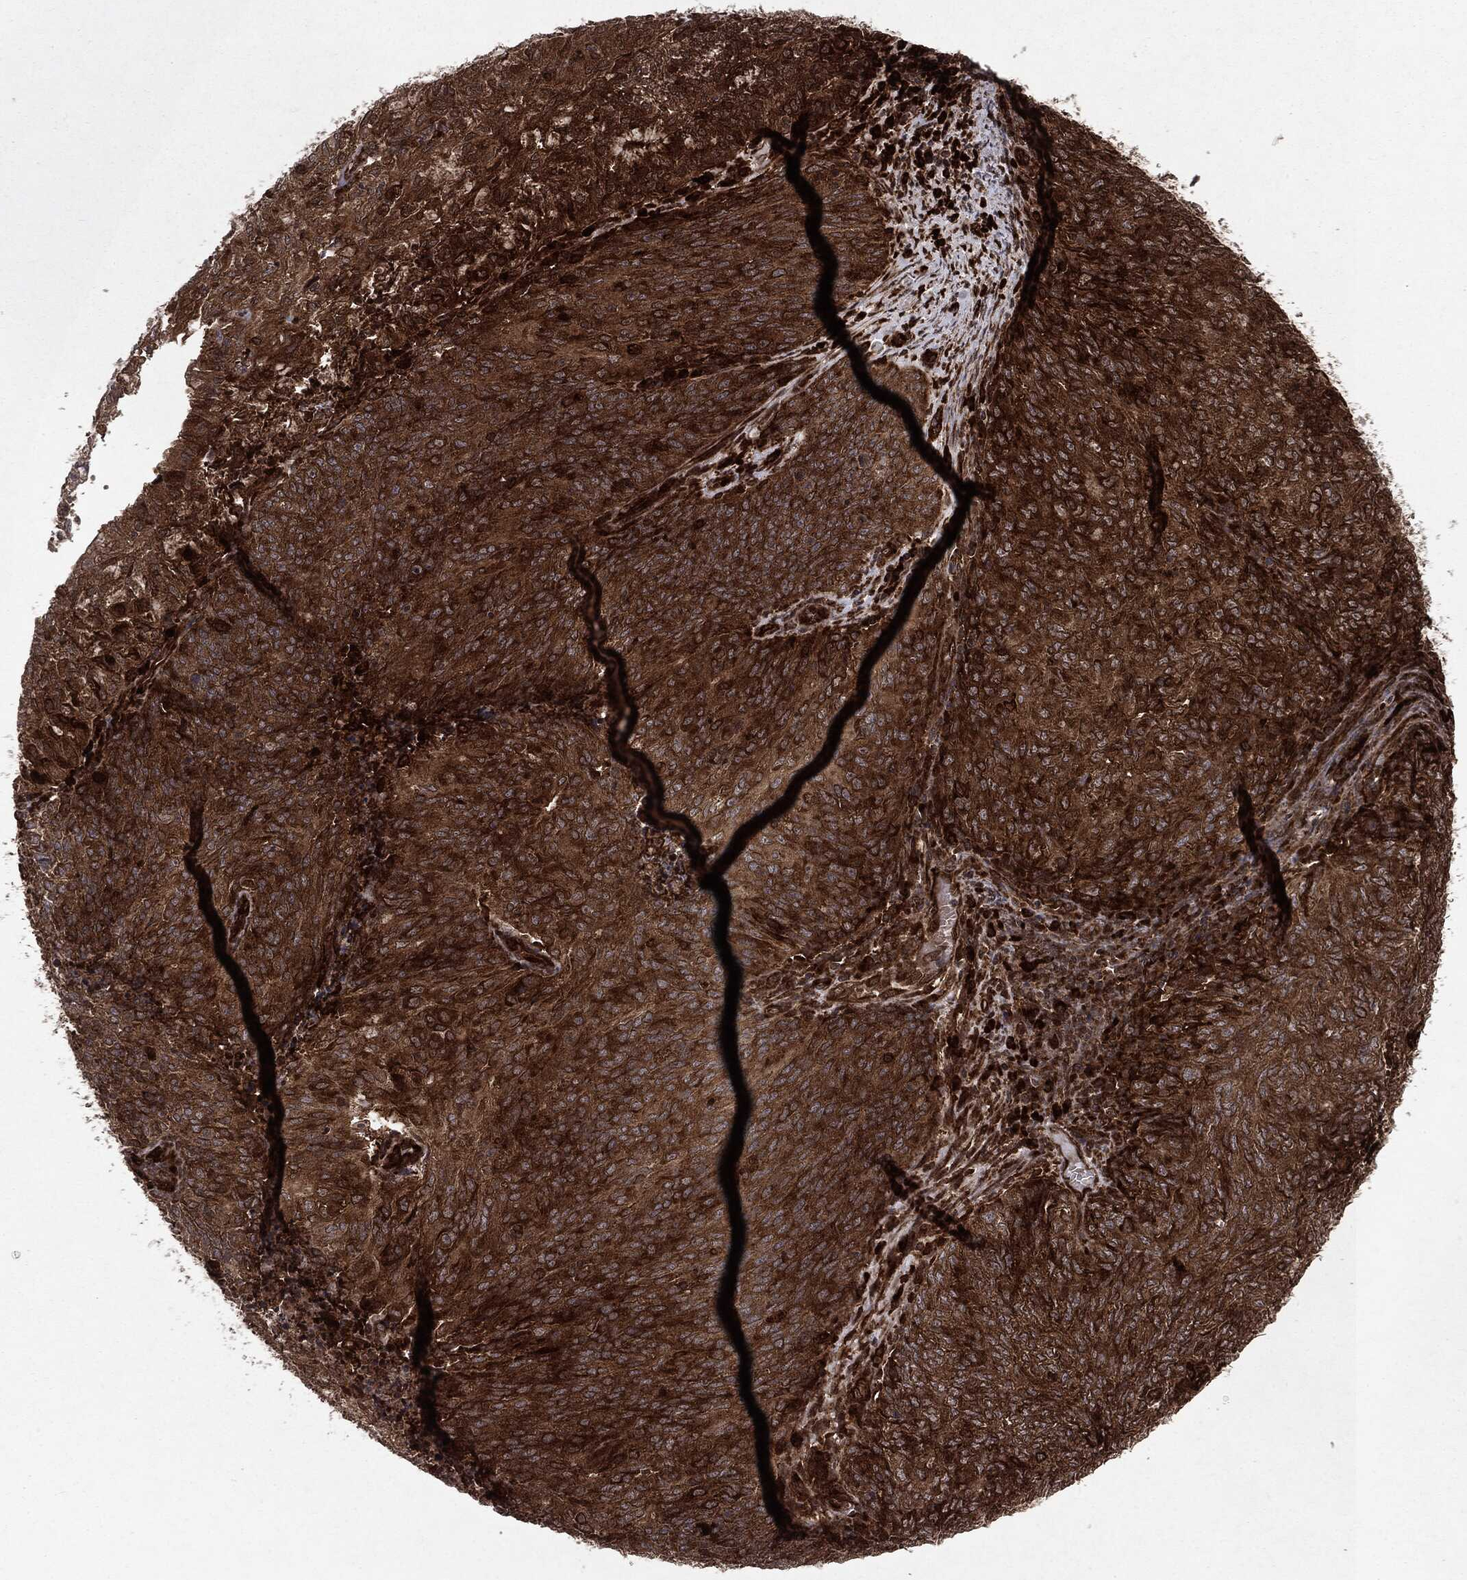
{"staining": {"intensity": "strong", "quantity": ">75%", "location": "cytoplasmic/membranous"}, "tissue": "endometrial cancer", "cell_type": "Tumor cells", "image_type": "cancer", "snomed": [{"axis": "morphology", "description": "Adenocarcinoma, NOS"}, {"axis": "topography", "description": "Endometrium"}], "caption": "This micrograph reveals endometrial cancer (adenocarcinoma) stained with immunohistochemistry to label a protein in brown. The cytoplasmic/membranous of tumor cells show strong positivity for the protein. Nuclei are counter-stained blue.", "gene": "OTUB1", "patient": {"sex": "female", "age": 82}}